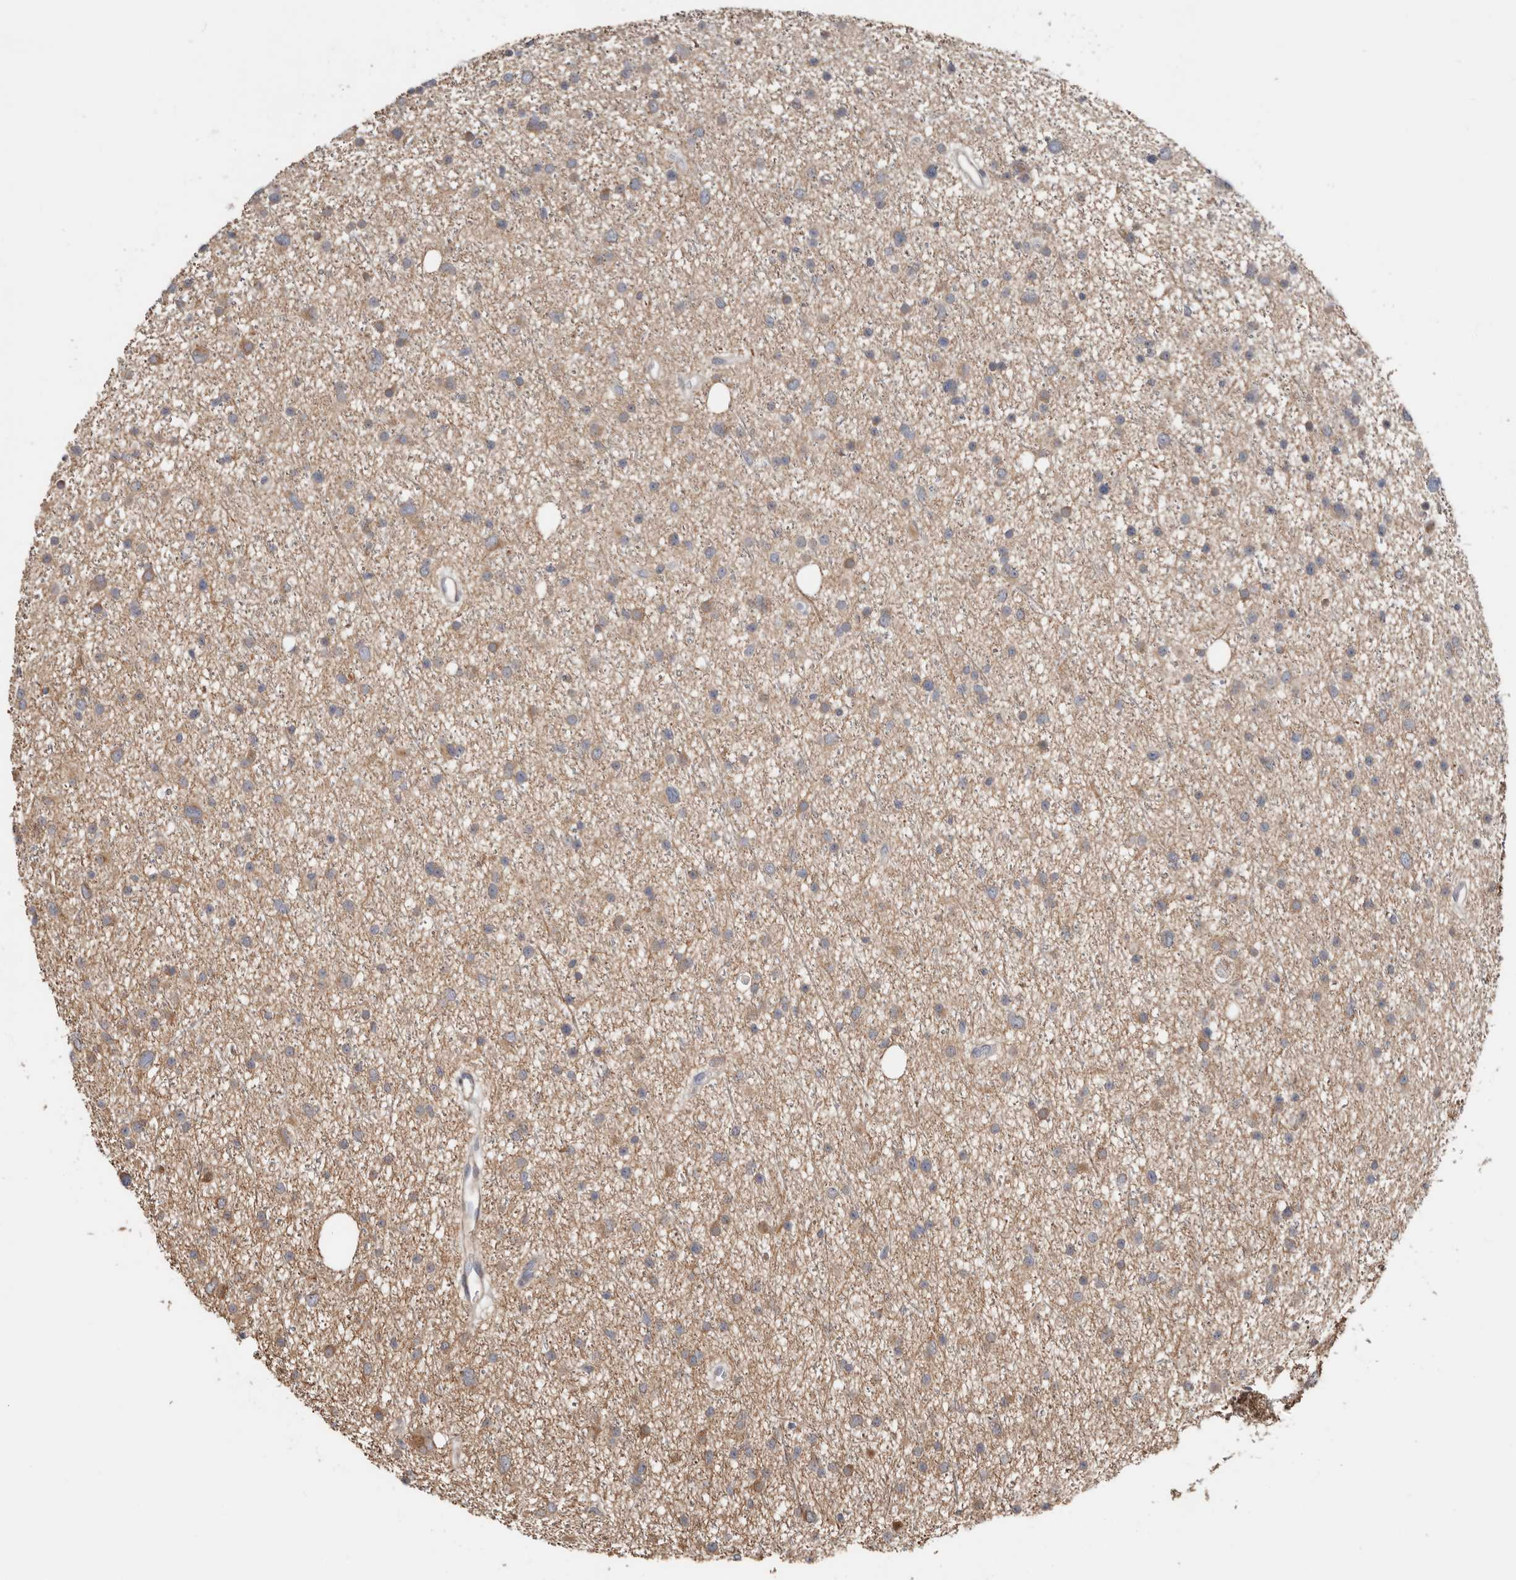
{"staining": {"intensity": "moderate", "quantity": "25%-75%", "location": "cytoplasmic/membranous"}, "tissue": "glioma", "cell_type": "Tumor cells", "image_type": "cancer", "snomed": [{"axis": "morphology", "description": "Glioma, malignant, Low grade"}, {"axis": "topography", "description": "Cerebral cortex"}], "caption": "This image exhibits glioma stained with immunohistochemistry to label a protein in brown. The cytoplasmic/membranous of tumor cells show moderate positivity for the protein. Nuclei are counter-stained blue.", "gene": "ASRGL1", "patient": {"sex": "female", "age": 39}}